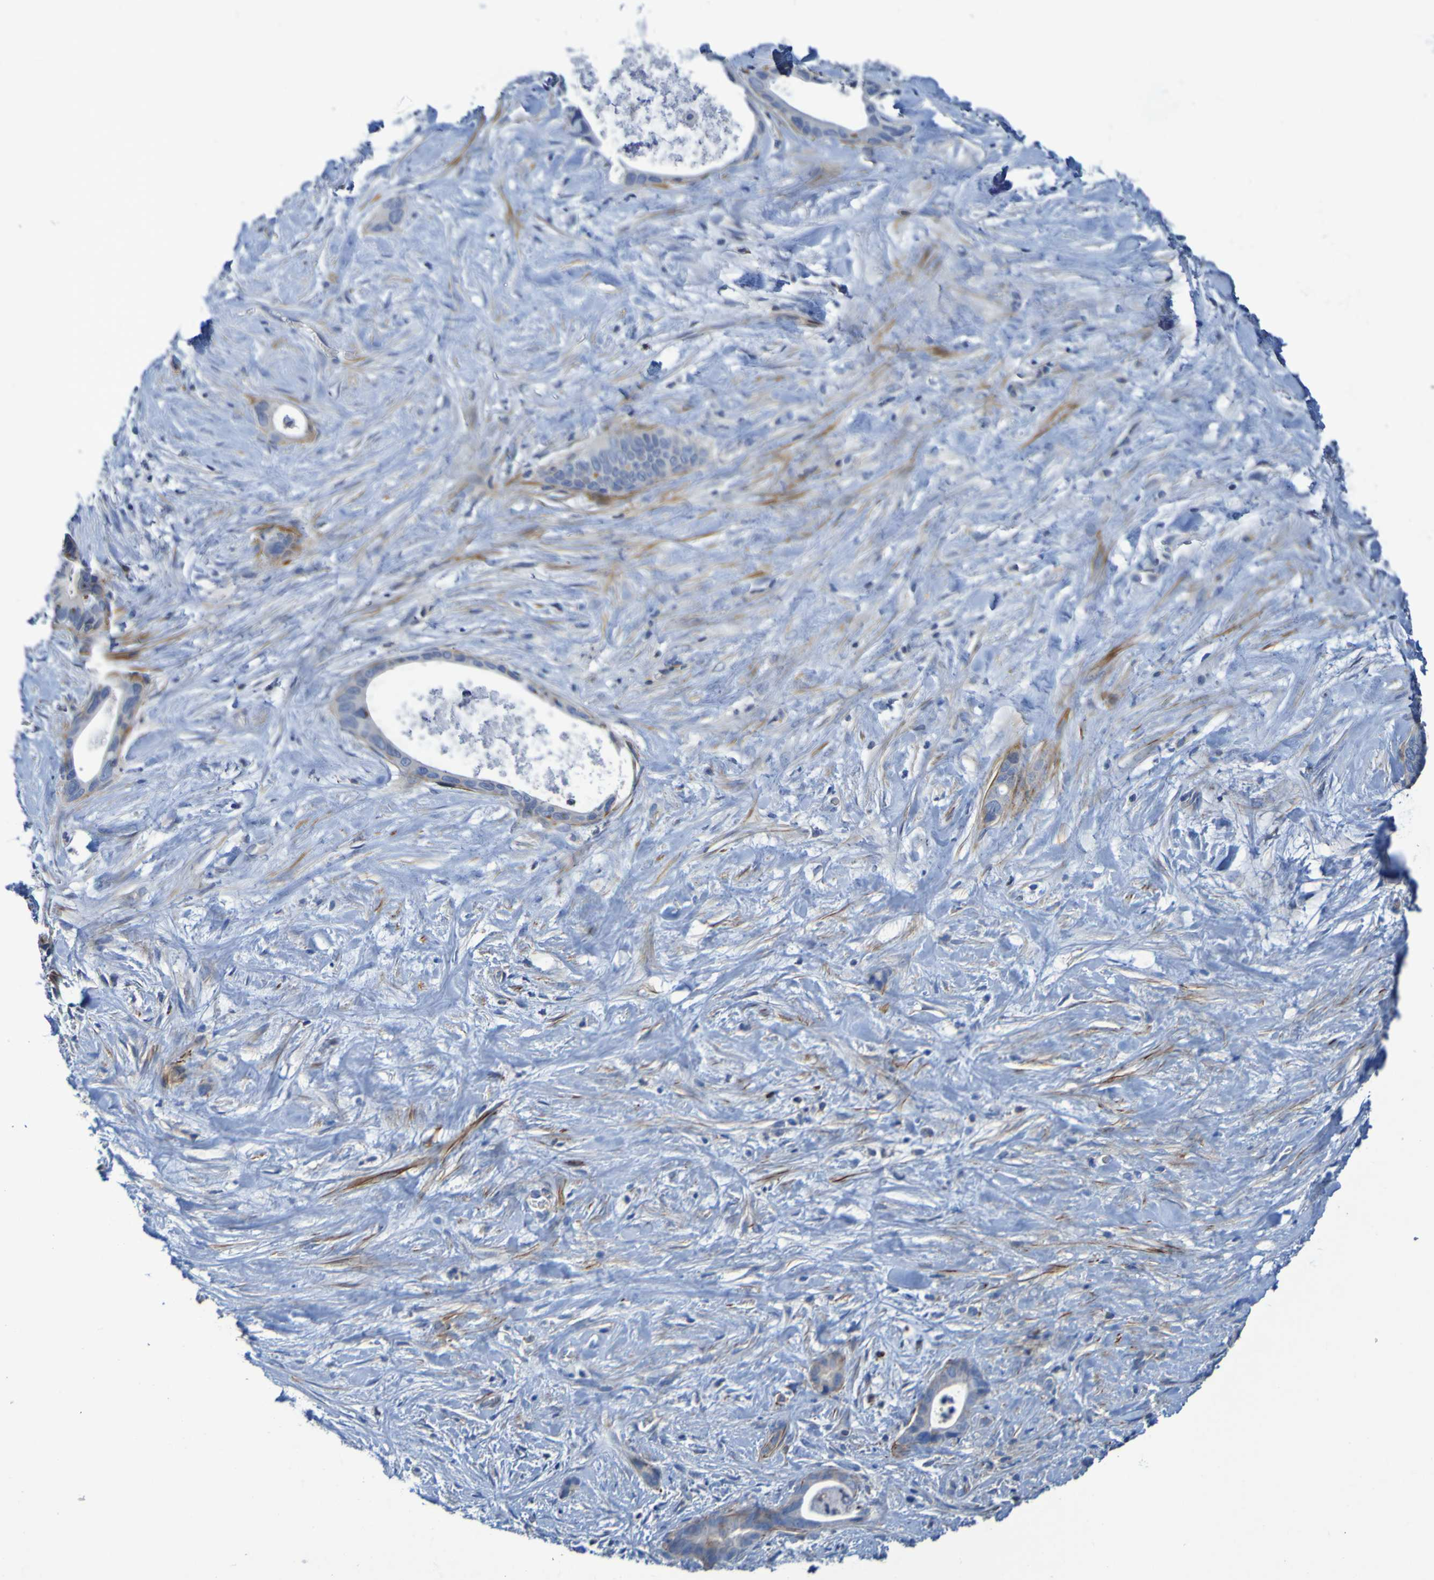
{"staining": {"intensity": "moderate", "quantity": "<25%", "location": "cytoplasmic/membranous"}, "tissue": "liver cancer", "cell_type": "Tumor cells", "image_type": "cancer", "snomed": [{"axis": "morphology", "description": "Cholangiocarcinoma"}, {"axis": "topography", "description": "Liver"}], "caption": "High-power microscopy captured an immunohistochemistry micrograph of cholangiocarcinoma (liver), revealing moderate cytoplasmic/membranous expression in about <25% of tumor cells. The staining is performed using DAB (3,3'-diaminobenzidine) brown chromogen to label protein expression. The nuclei are counter-stained blue using hematoxylin.", "gene": "RNF182", "patient": {"sex": "female", "age": 55}}